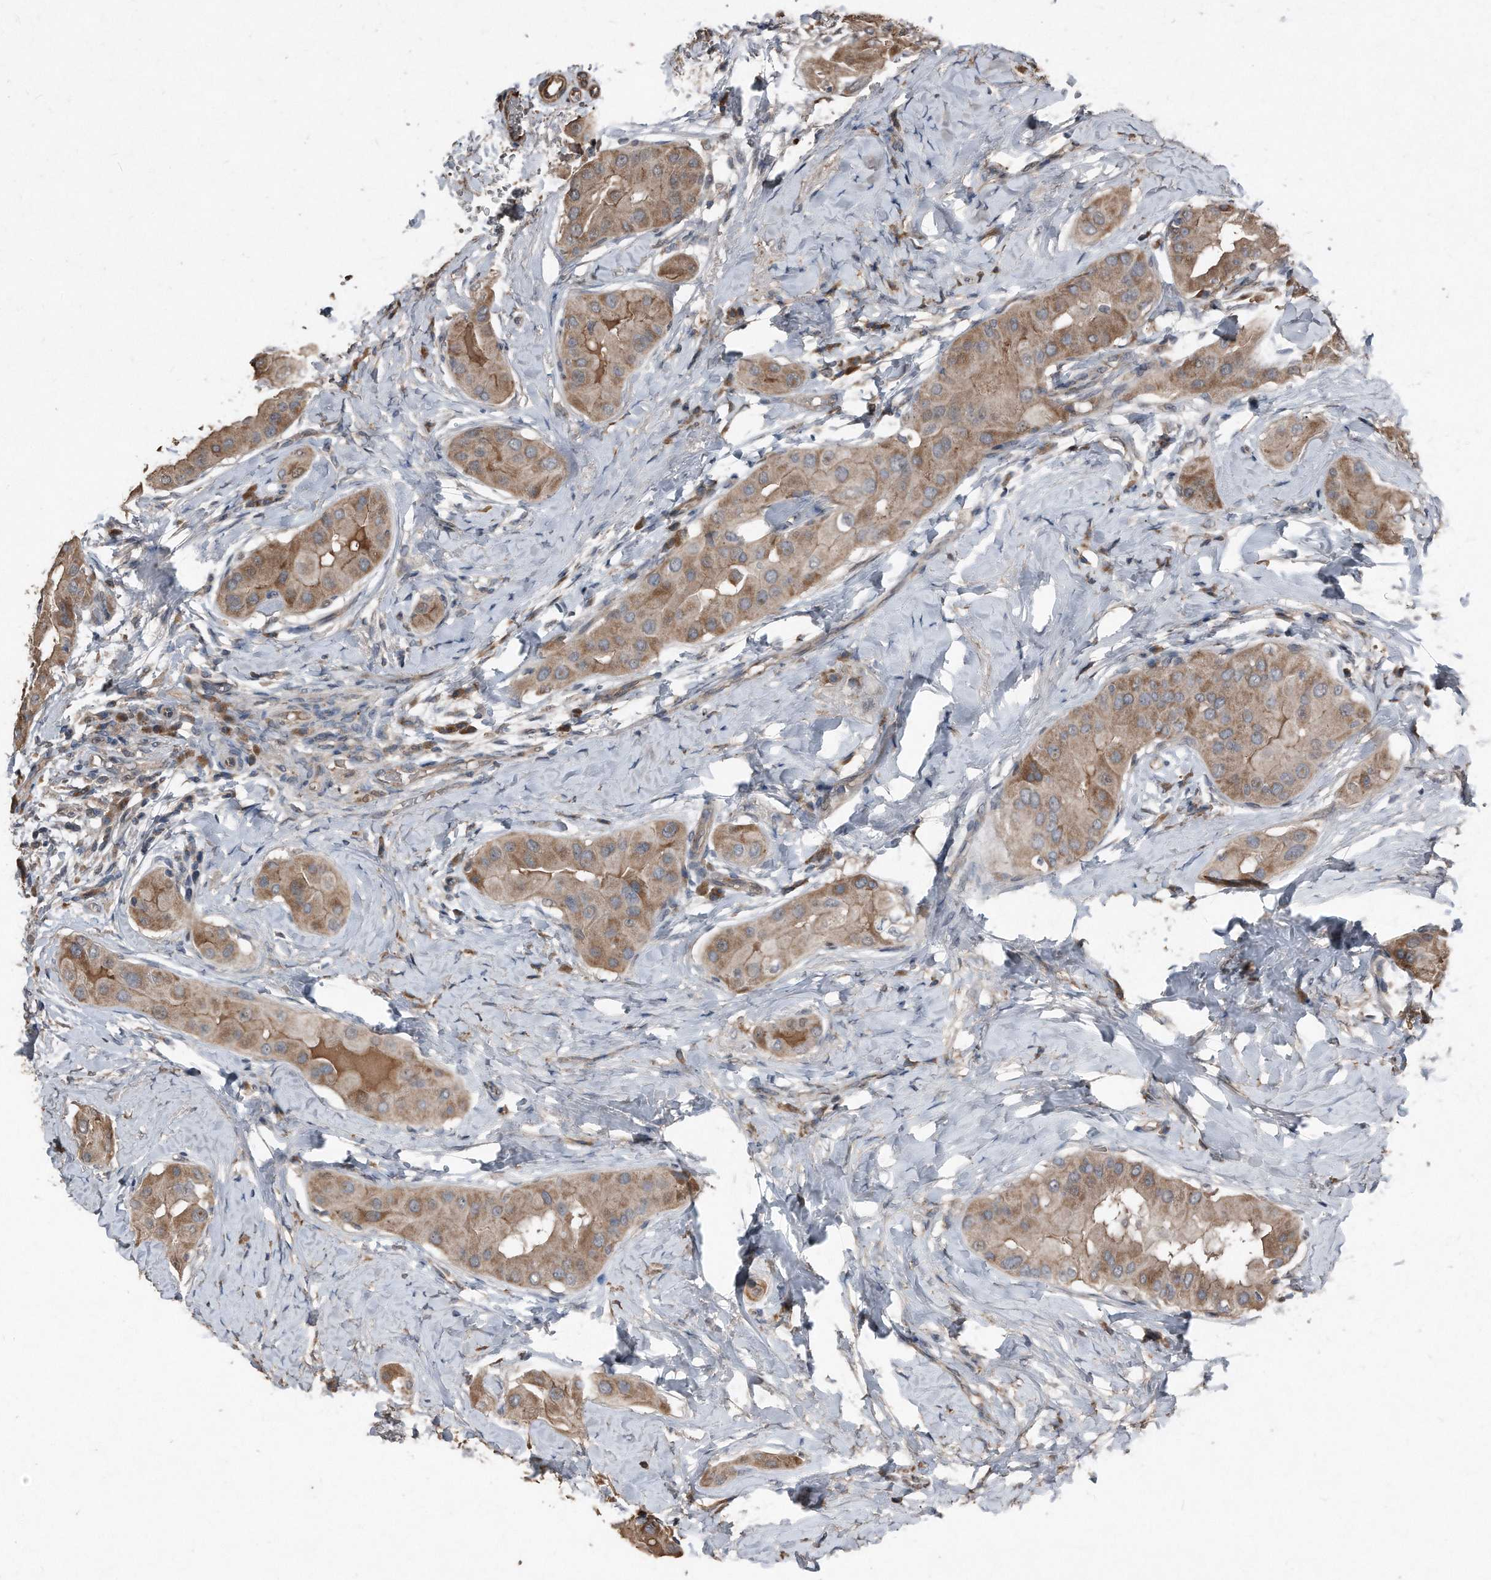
{"staining": {"intensity": "moderate", "quantity": ">75%", "location": "cytoplasmic/membranous"}, "tissue": "thyroid cancer", "cell_type": "Tumor cells", "image_type": "cancer", "snomed": [{"axis": "morphology", "description": "Papillary adenocarcinoma, NOS"}, {"axis": "topography", "description": "Thyroid gland"}], "caption": "Immunohistochemistry (DAB) staining of human papillary adenocarcinoma (thyroid) demonstrates moderate cytoplasmic/membranous protein expression in approximately >75% of tumor cells.", "gene": "ANKRD10", "patient": {"sex": "male", "age": 33}}